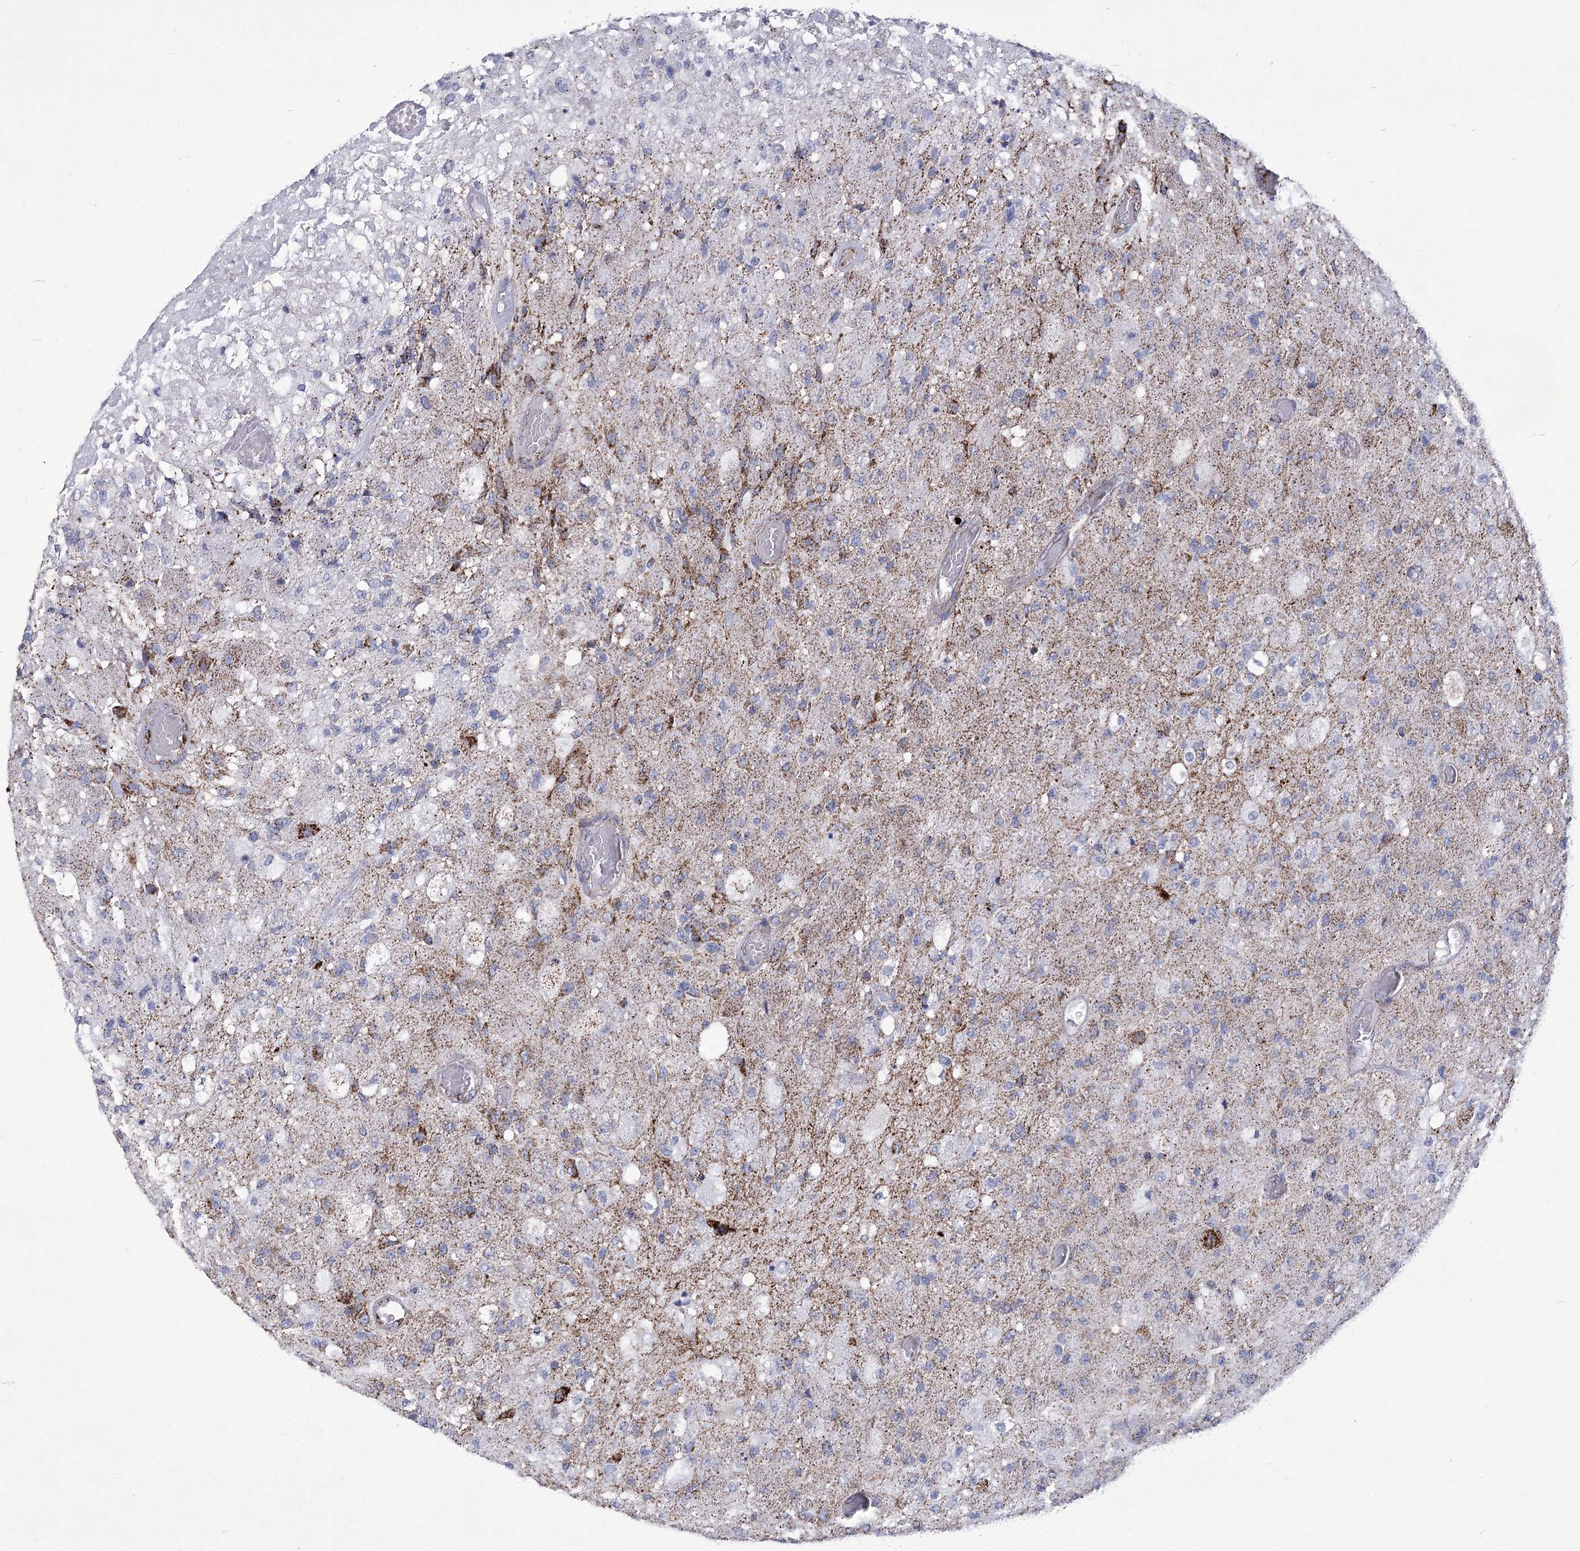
{"staining": {"intensity": "moderate", "quantity": "<25%", "location": "cytoplasmic/membranous"}, "tissue": "glioma", "cell_type": "Tumor cells", "image_type": "cancer", "snomed": [{"axis": "morphology", "description": "Normal tissue, NOS"}, {"axis": "morphology", "description": "Glioma, malignant, High grade"}, {"axis": "topography", "description": "Cerebral cortex"}], "caption": "A brown stain highlights moderate cytoplasmic/membranous staining of a protein in high-grade glioma (malignant) tumor cells.", "gene": "PDHB", "patient": {"sex": "male", "age": 77}}